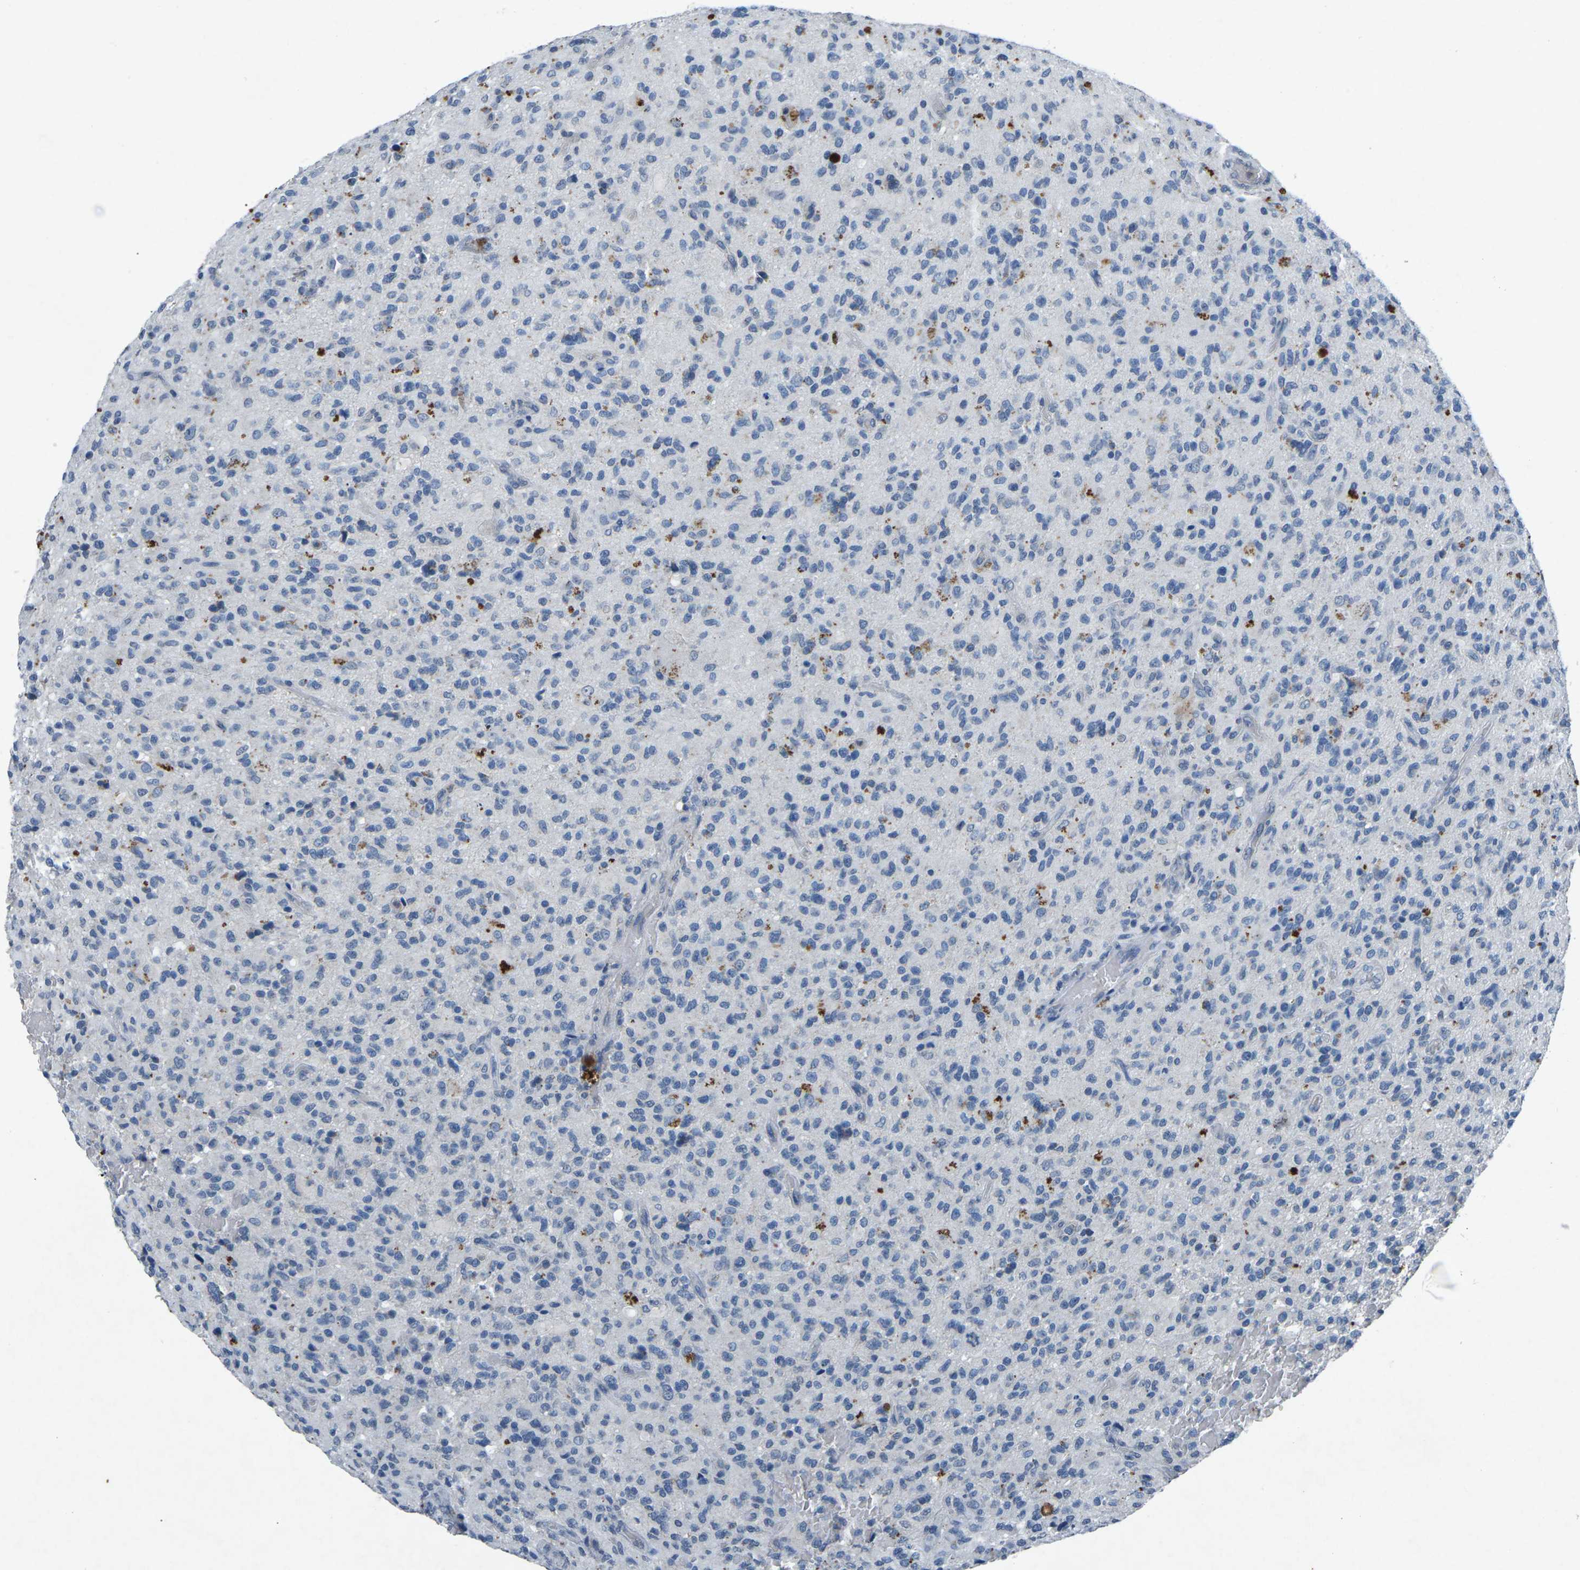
{"staining": {"intensity": "negative", "quantity": "none", "location": "none"}, "tissue": "glioma", "cell_type": "Tumor cells", "image_type": "cancer", "snomed": [{"axis": "morphology", "description": "Glioma, malignant, High grade"}, {"axis": "topography", "description": "Brain"}], "caption": "Tumor cells show no significant protein positivity in high-grade glioma (malignant).", "gene": "PLG", "patient": {"sex": "male", "age": 71}}